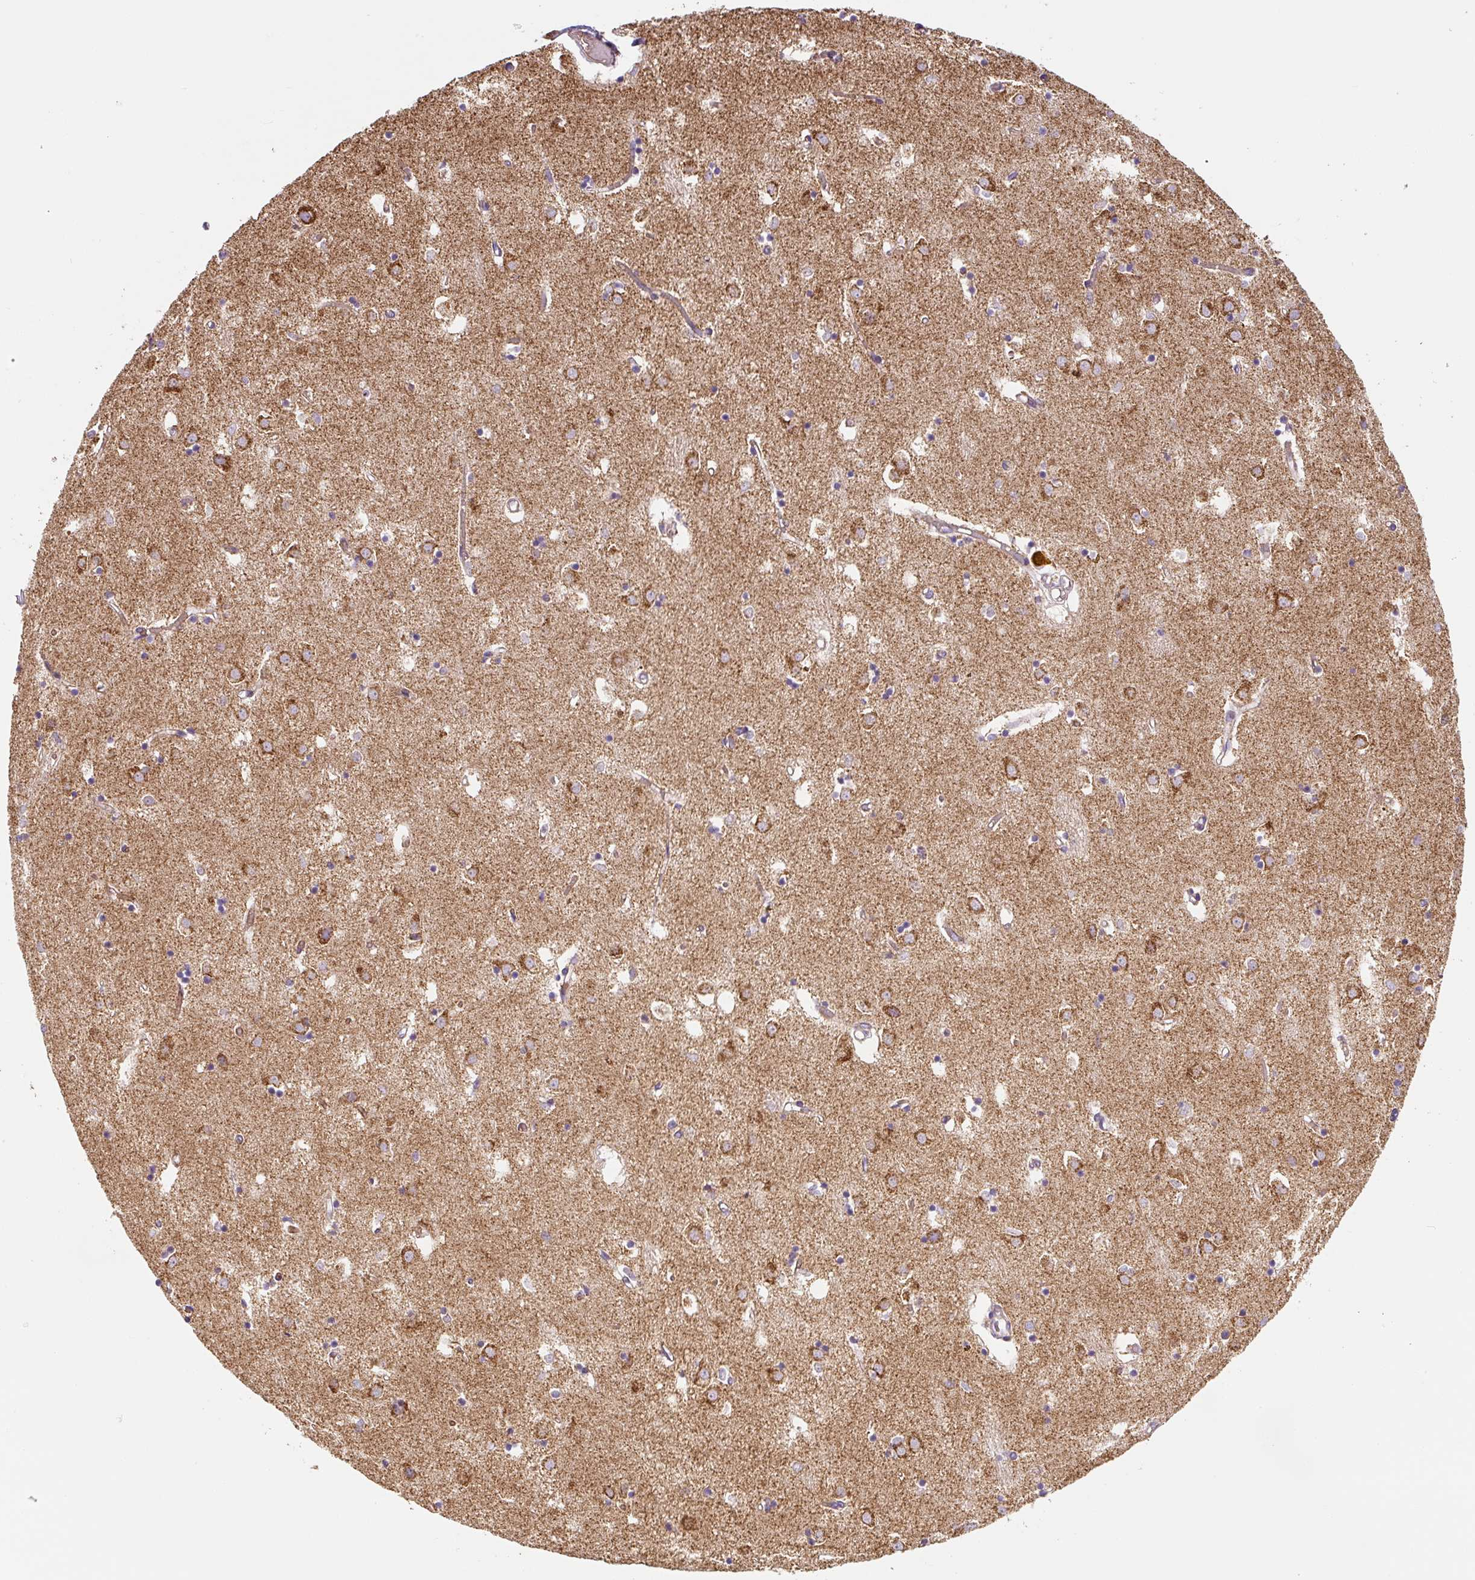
{"staining": {"intensity": "negative", "quantity": "none", "location": "none"}, "tissue": "caudate", "cell_type": "Glial cells", "image_type": "normal", "snomed": [{"axis": "morphology", "description": "Normal tissue, NOS"}, {"axis": "topography", "description": "Lateral ventricle wall"}], "caption": "Immunohistochemical staining of benign human caudate shows no significant positivity in glial cells.", "gene": "MT", "patient": {"sex": "male", "age": 70}}